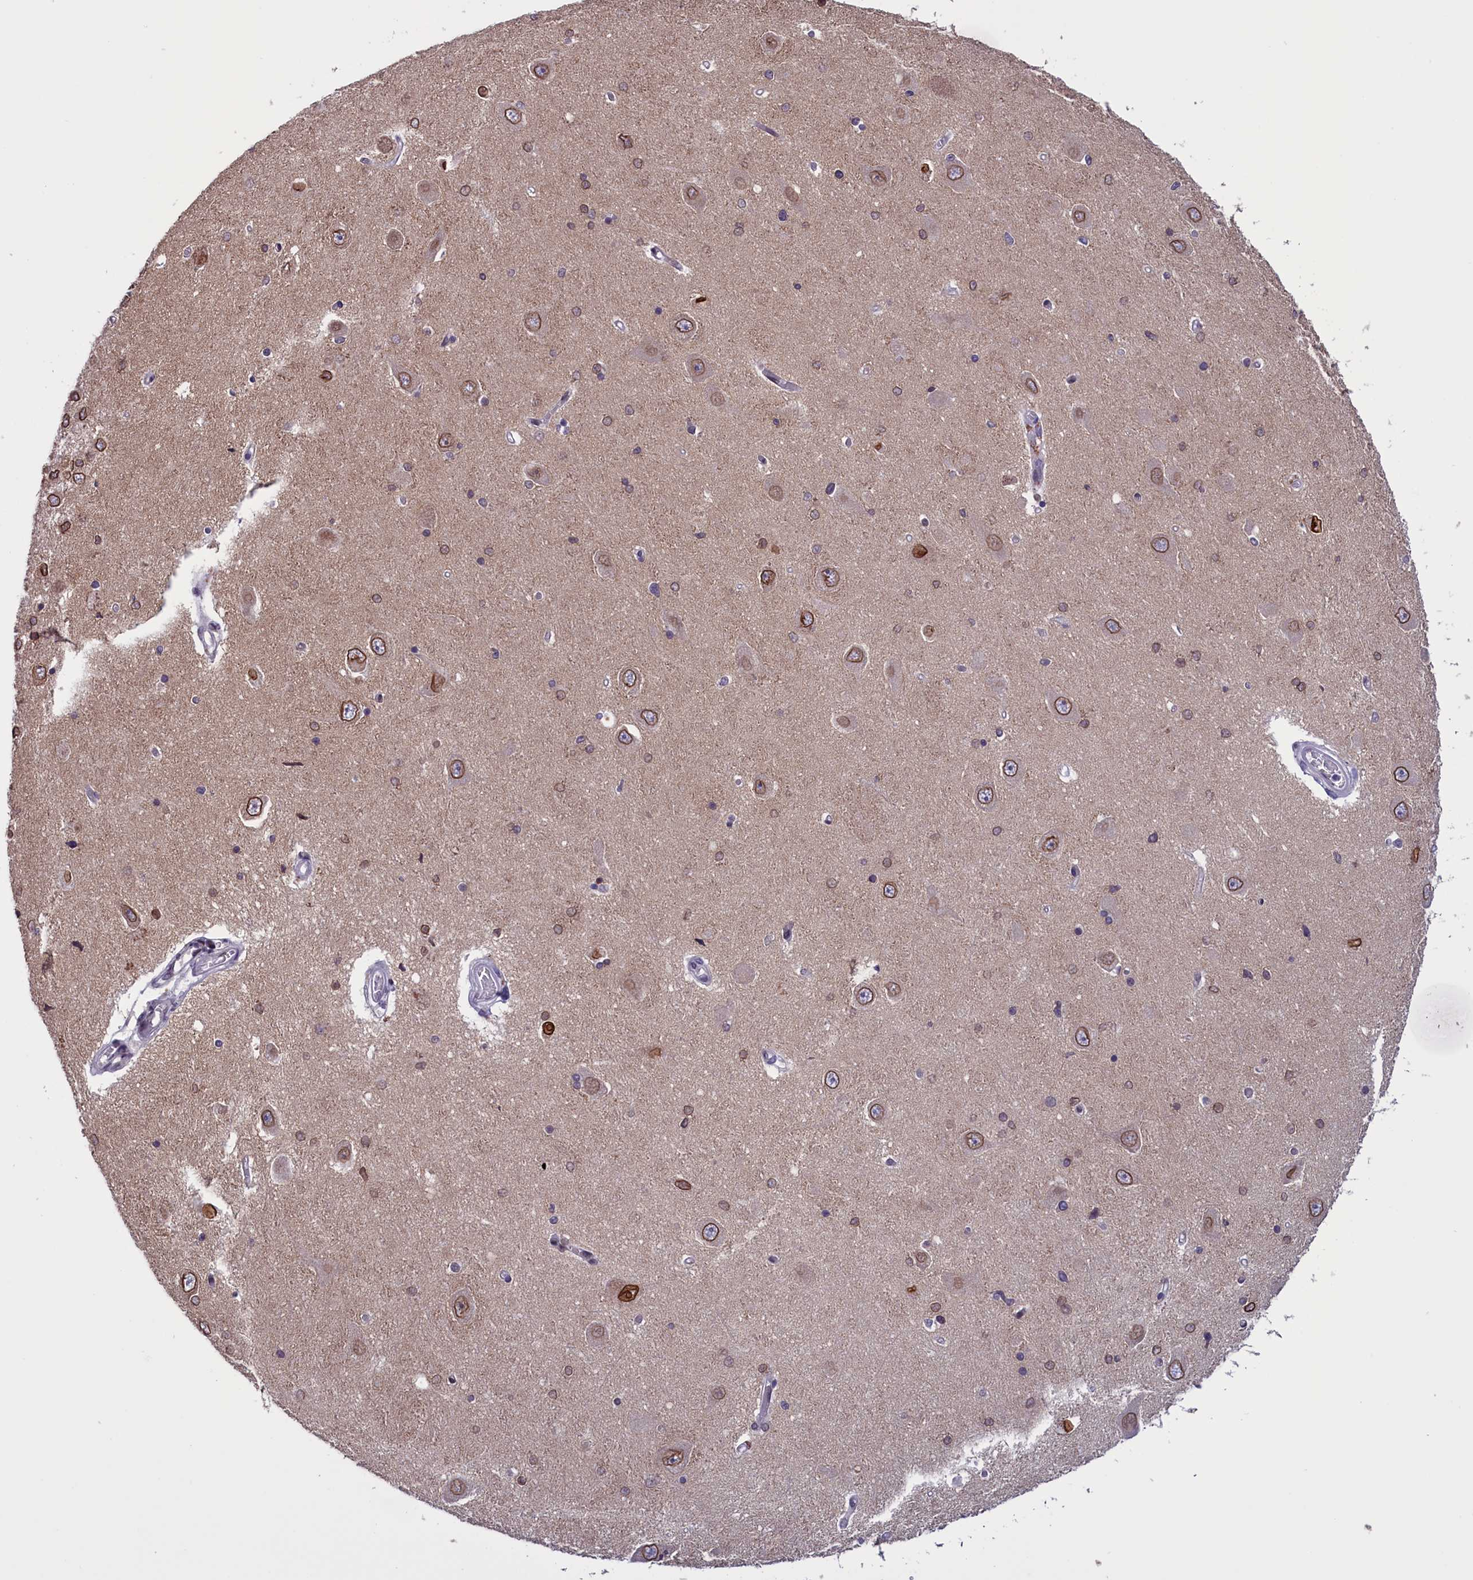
{"staining": {"intensity": "moderate", "quantity": "<25%", "location": "nuclear"}, "tissue": "hippocampus", "cell_type": "Glial cells", "image_type": "normal", "snomed": [{"axis": "morphology", "description": "Normal tissue, NOS"}, {"axis": "topography", "description": "Hippocampus"}], "caption": "Immunohistochemistry (DAB (3,3'-diaminobenzidine)) staining of unremarkable hippocampus reveals moderate nuclear protein staining in approximately <25% of glial cells.", "gene": "PARS2", "patient": {"sex": "male", "age": 45}}